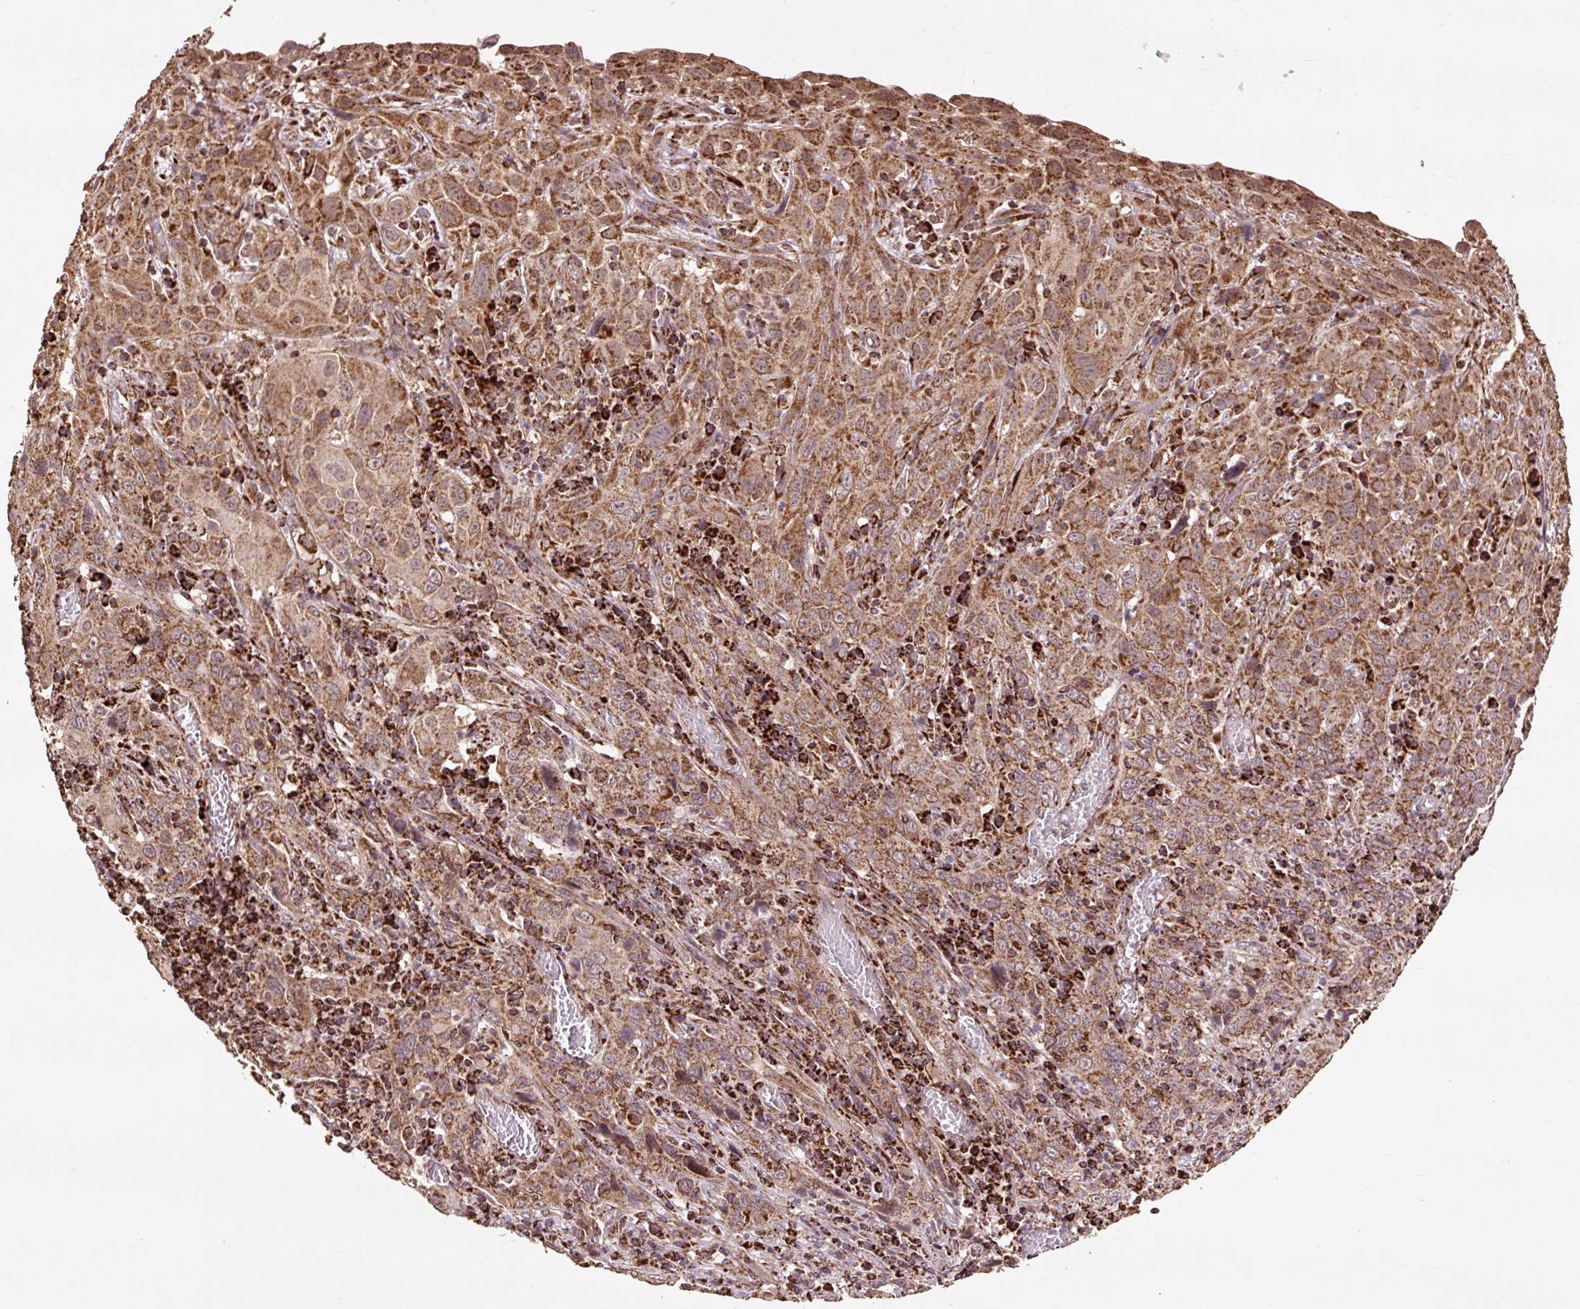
{"staining": {"intensity": "moderate", "quantity": ">75%", "location": "cytoplasmic/membranous"}, "tissue": "cervical cancer", "cell_type": "Tumor cells", "image_type": "cancer", "snomed": [{"axis": "morphology", "description": "Squamous cell carcinoma, NOS"}, {"axis": "topography", "description": "Cervix"}], "caption": "The photomicrograph demonstrates immunohistochemical staining of cervical cancer (squamous cell carcinoma). There is moderate cytoplasmic/membranous expression is appreciated in about >75% of tumor cells. (brown staining indicates protein expression, while blue staining denotes nuclei).", "gene": "ATP5F1A", "patient": {"sex": "female", "age": 46}}